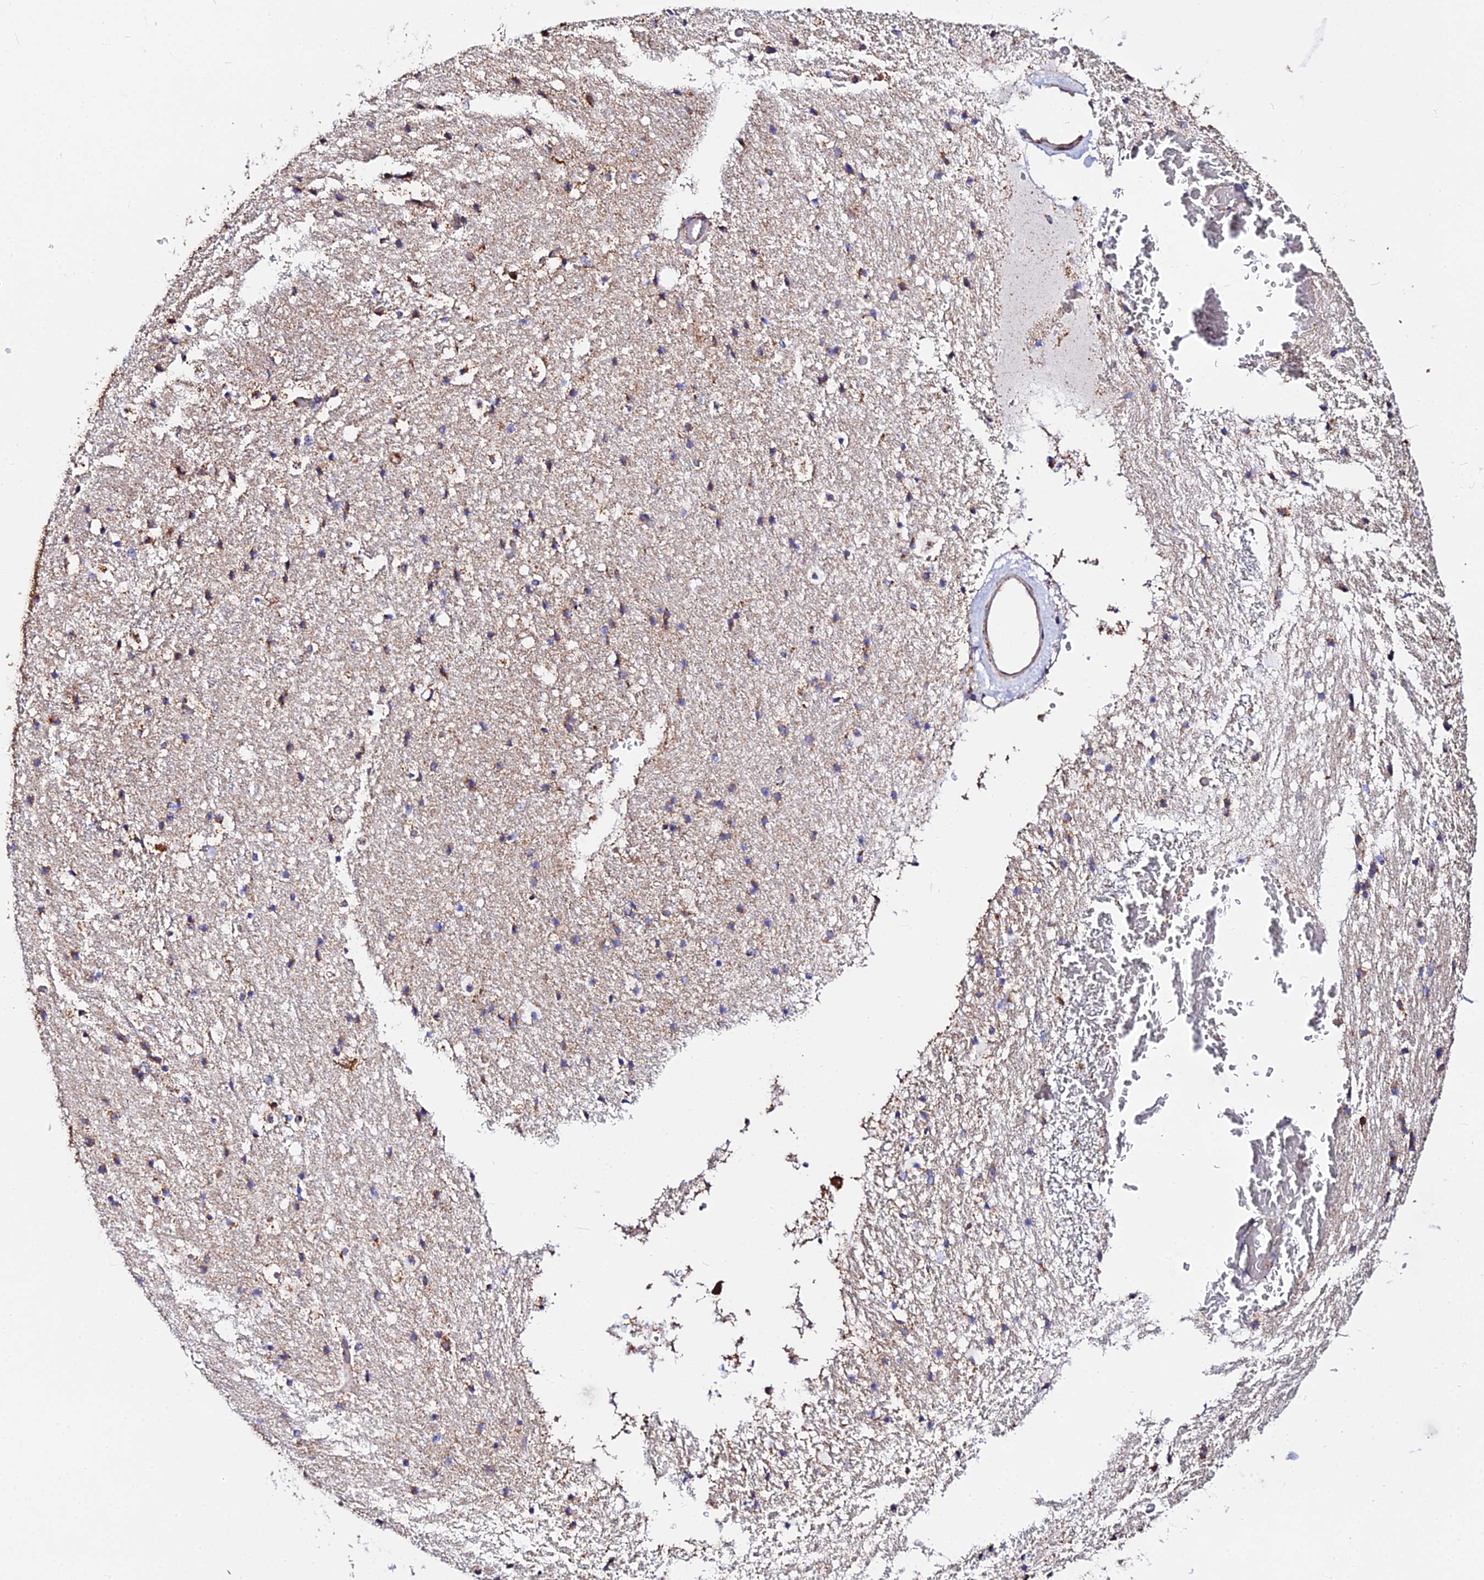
{"staining": {"intensity": "moderate", "quantity": "25%-75%", "location": "cytoplasmic/membranous"}, "tissue": "hippocampus", "cell_type": "Glial cells", "image_type": "normal", "snomed": [{"axis": "morphology", "description": "Normal tissue, NOS"}, {"axis": "topography", "description": "Hippocampus"}], "caption": "The histopathology image displays staining of benign hippocampus, revealing moderate cytoplasmic/membranous protein expression (brown color) within glial cells.", "gene": "ZNF573", "patient": {"sex": "female", "age": 52}}